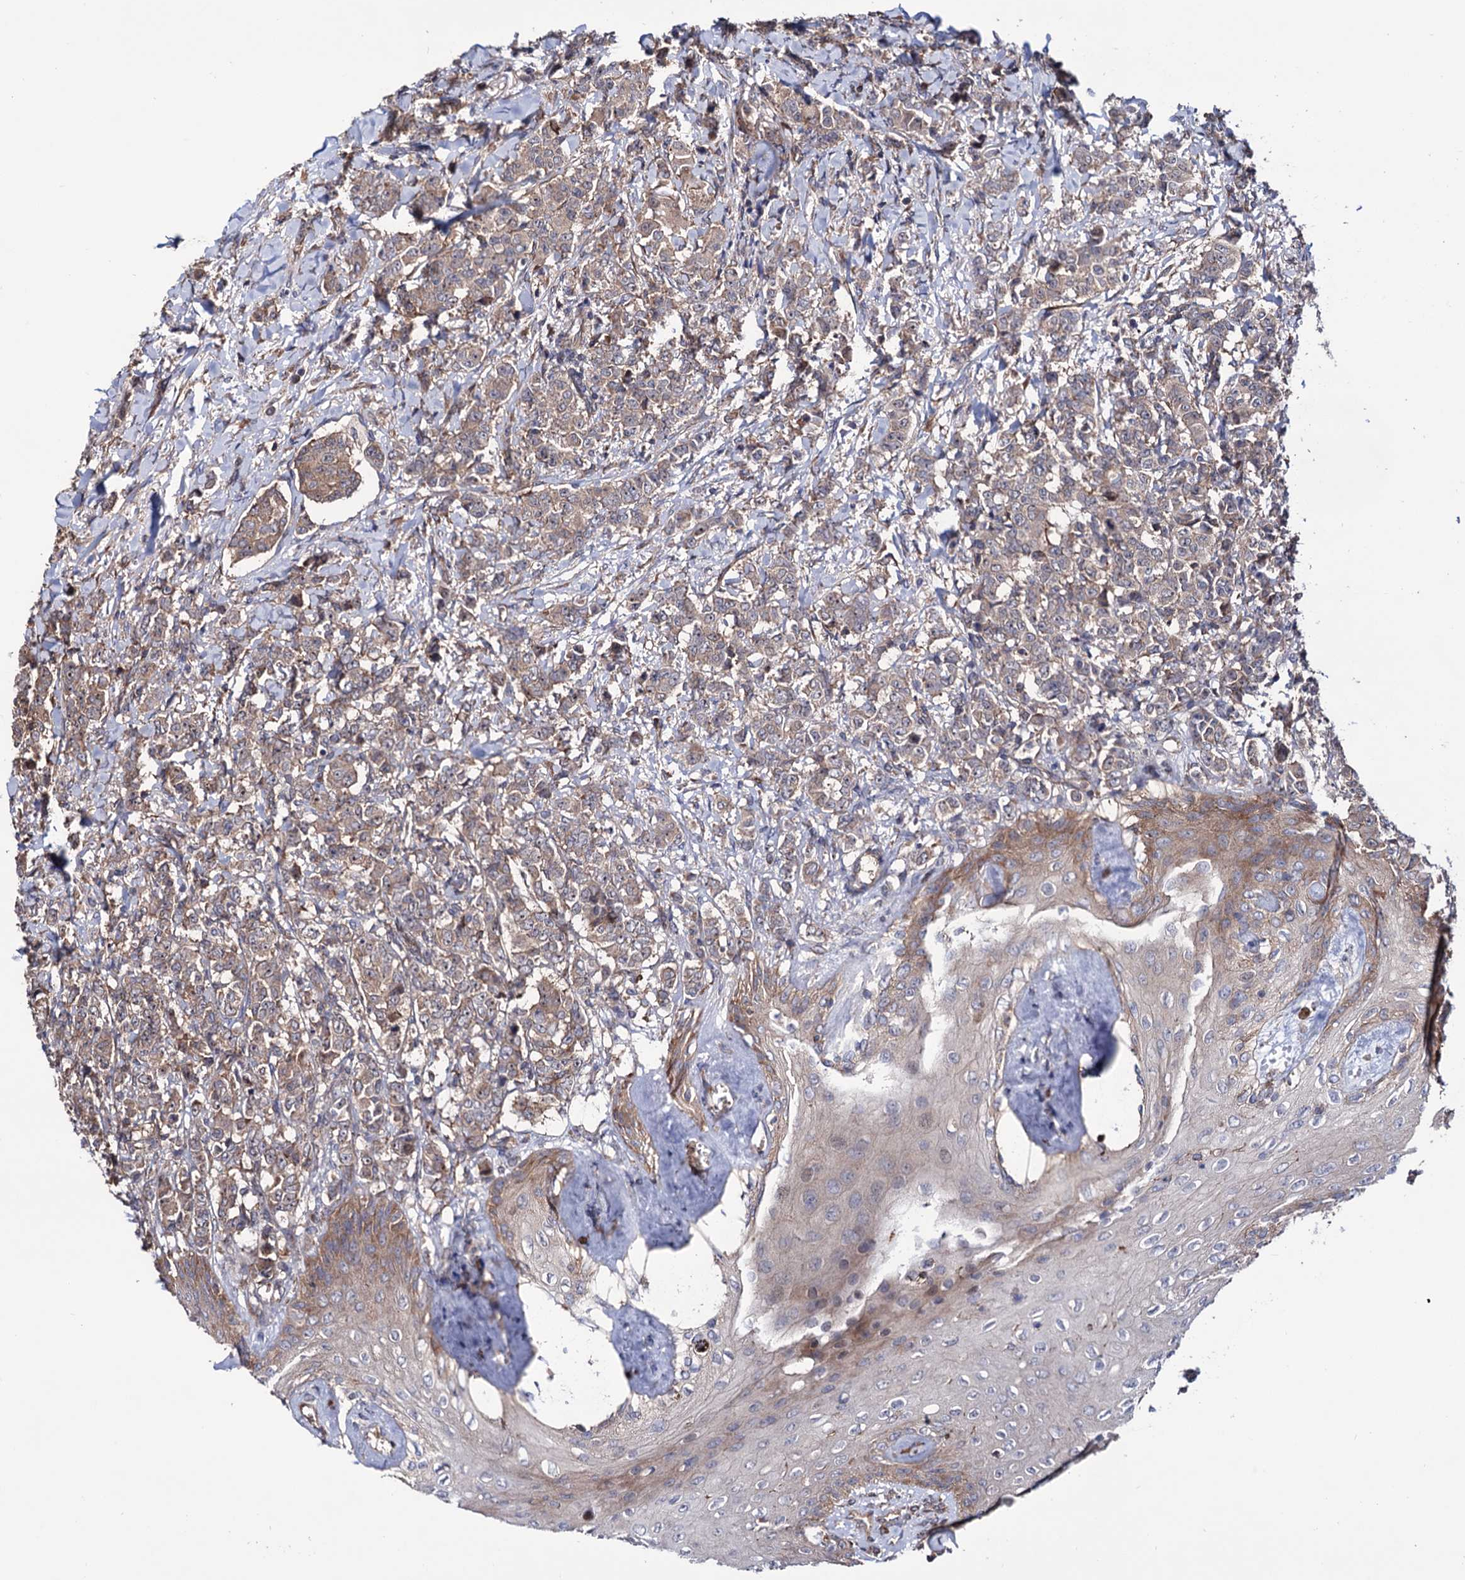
{"staining": {"intensity": "weak", "quantity": "25%-75%", "location": "cytoplasmic/membranous"}, "tissue": "breast cancer", "cell_type": "Tumor cells", "image_type": "cancer", "snomed": [{"axis": "morphology", "description": "Duct carcinoma"}, {"axis": "topography", "description": "Breast"}], "caption": "The photomicrograph shows staining of breast infiltrating ductal carcinoma, revealing weak cytoplasmic/membranous protein staining (brown color) within tumor cells.", "gene": "FERMT2", "patient": {"sex": "female", "age": 40}}